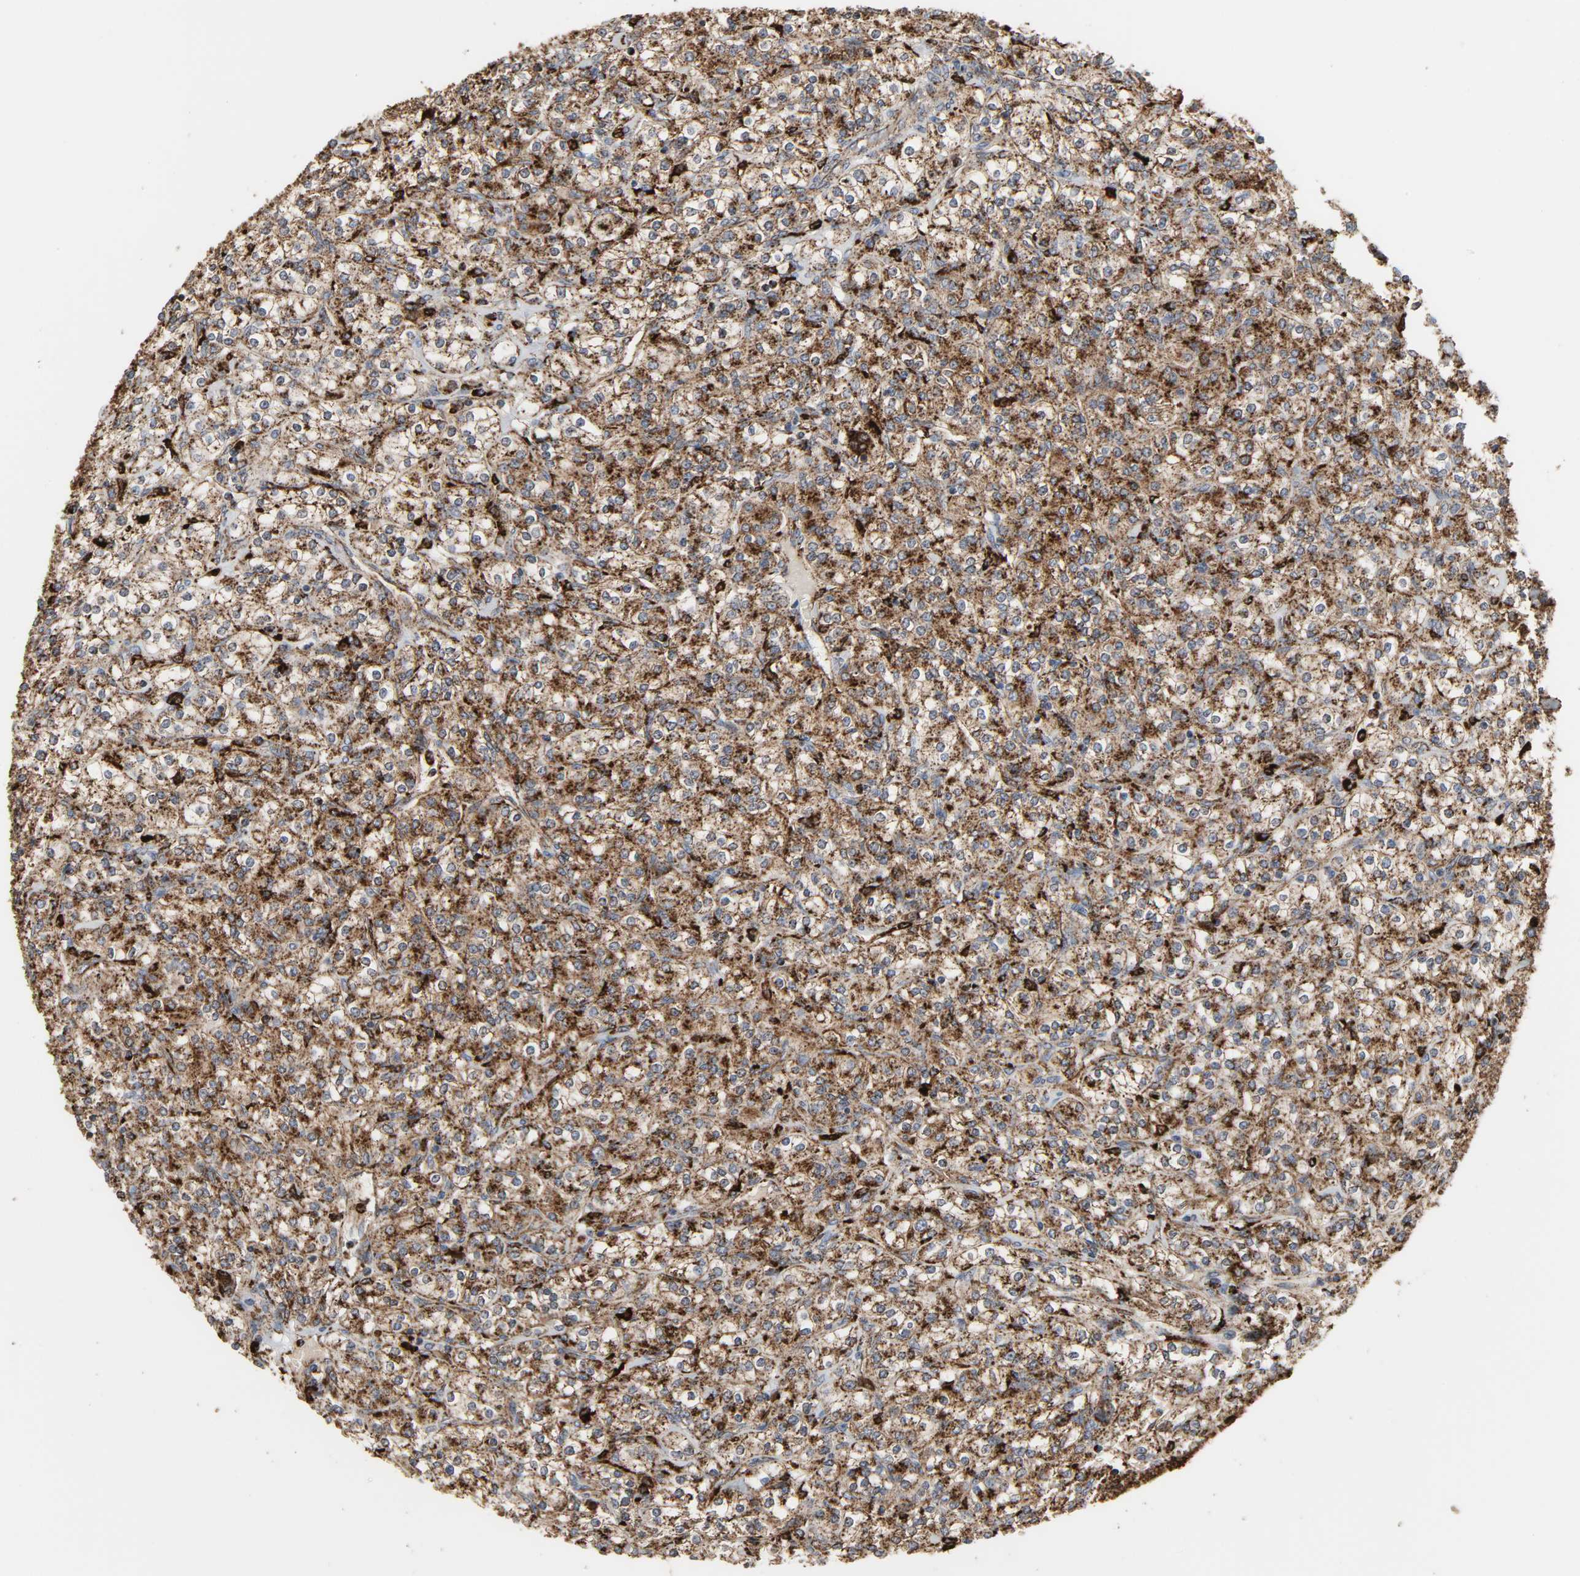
{"staining": {"intensity": "strong", "quantity": ">75%", "location": "cytoplasmic/membranous"}, "tissue": "renal cancer", "cell_type": "Tumor cells", "image_type": "cancer", "snomed": [{"axis": "morphology", "description": "Adenocarcinoma, NOS"}, {"axis": "topography", "description": "Kidney"}], "caption": "Immunohistochemical staining of human renal cancer exhibits strong cytoplasmic/membranous protein expression in about >75% of tumor cells. (DAB = brown stain, brightfield microscopy at high magnification).", "gene": "PSAP", "patient": {"sex": "male", "age": 77}}